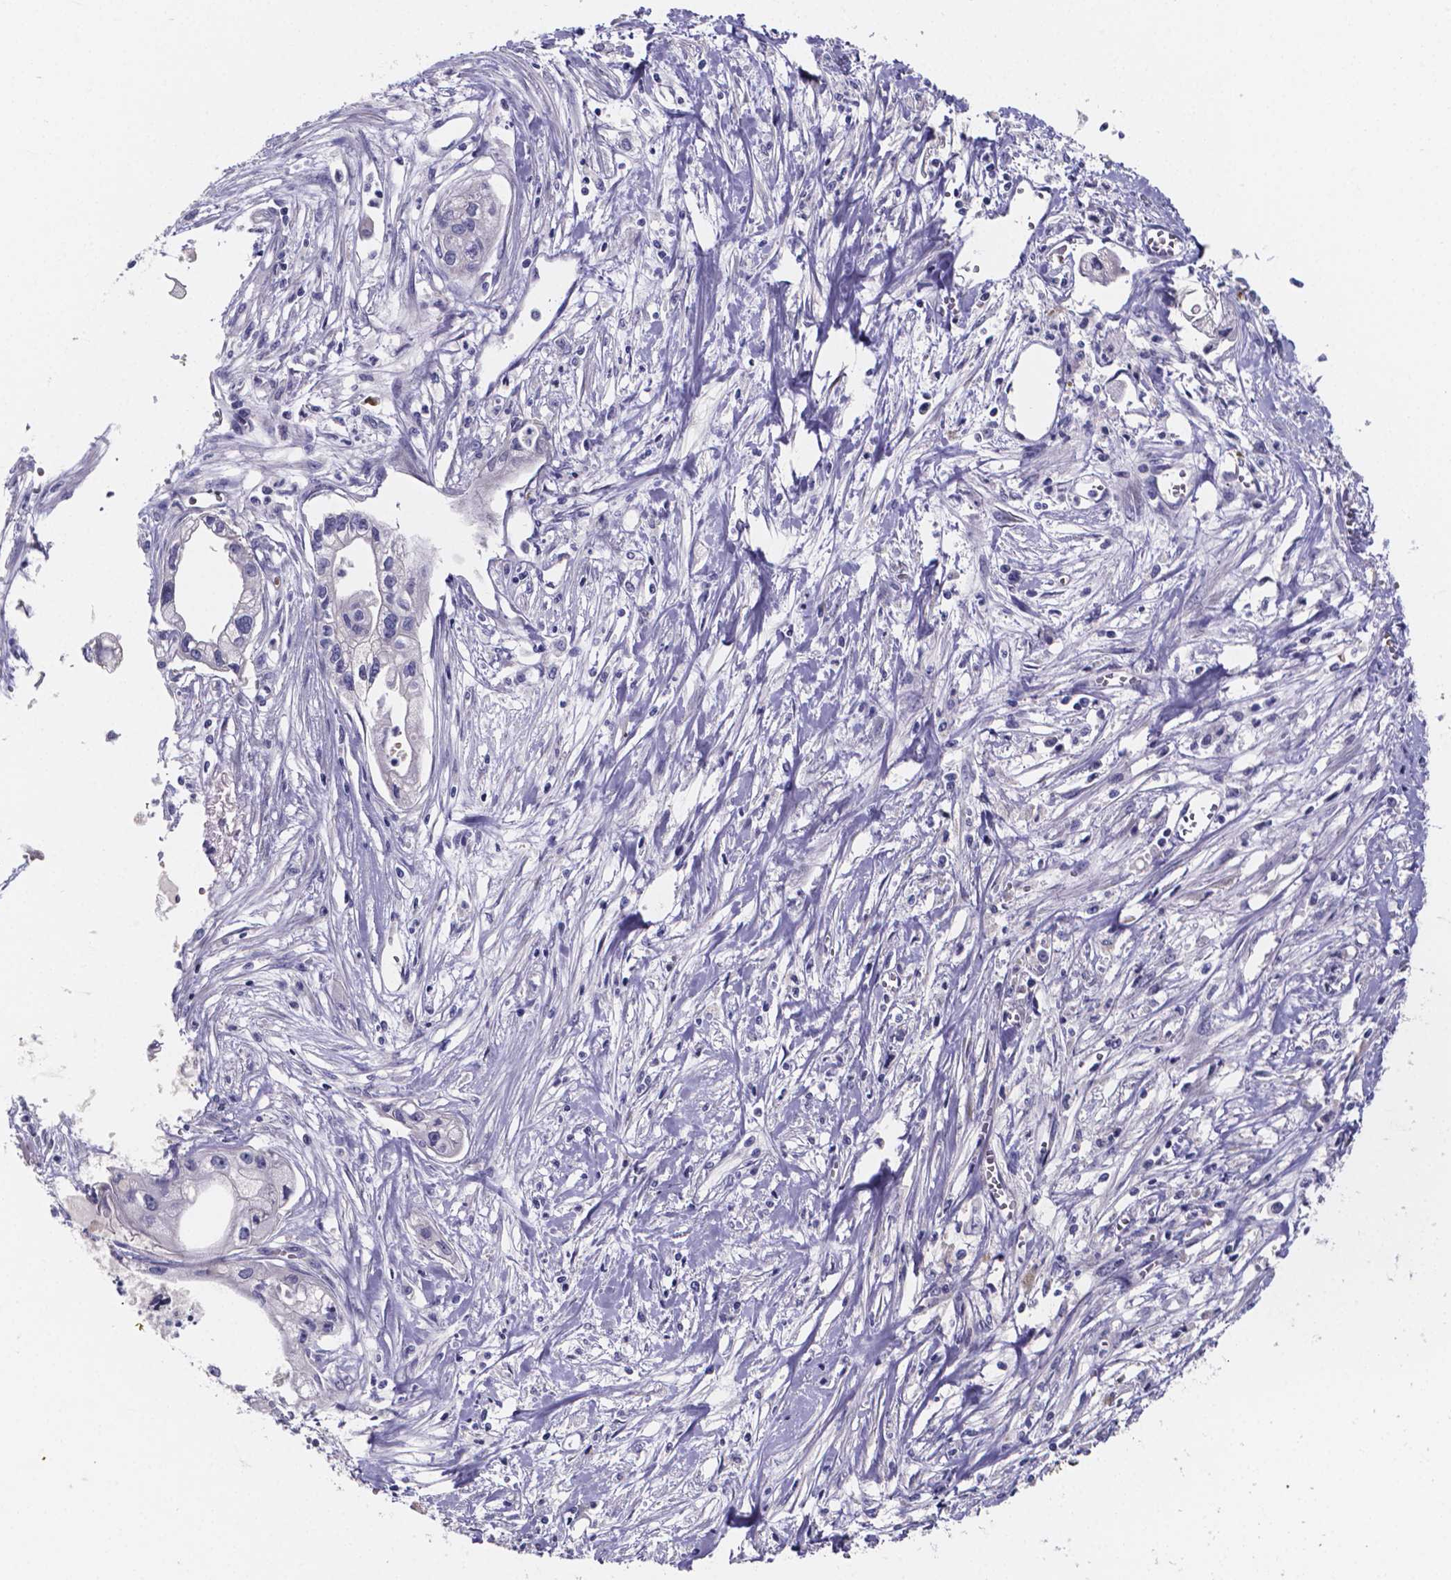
{"staining": {"intensity": "negative", "quantity": "none", "location": "none"}, "tissue": "pancreatic cancer", "cell_type": "Tumor cells", "image_type": "cancer", "snomed": [{"axis": "morphology", "description": "Adenocarcinoma, NOS"}, {"axis": "topography", "description": "Pancreas"}], "caption": "Pancreatic cancer was stained to show a protein in brown. There is no significant staining in tumor cells. (Stains: DAB immunohistochemistry (IHC) with hematoxylin counter stain, Microscopy: brightfield microscopy at high magnification).", "gene": "GABRA3", "patient": {"sex": "male", "age": 70}}